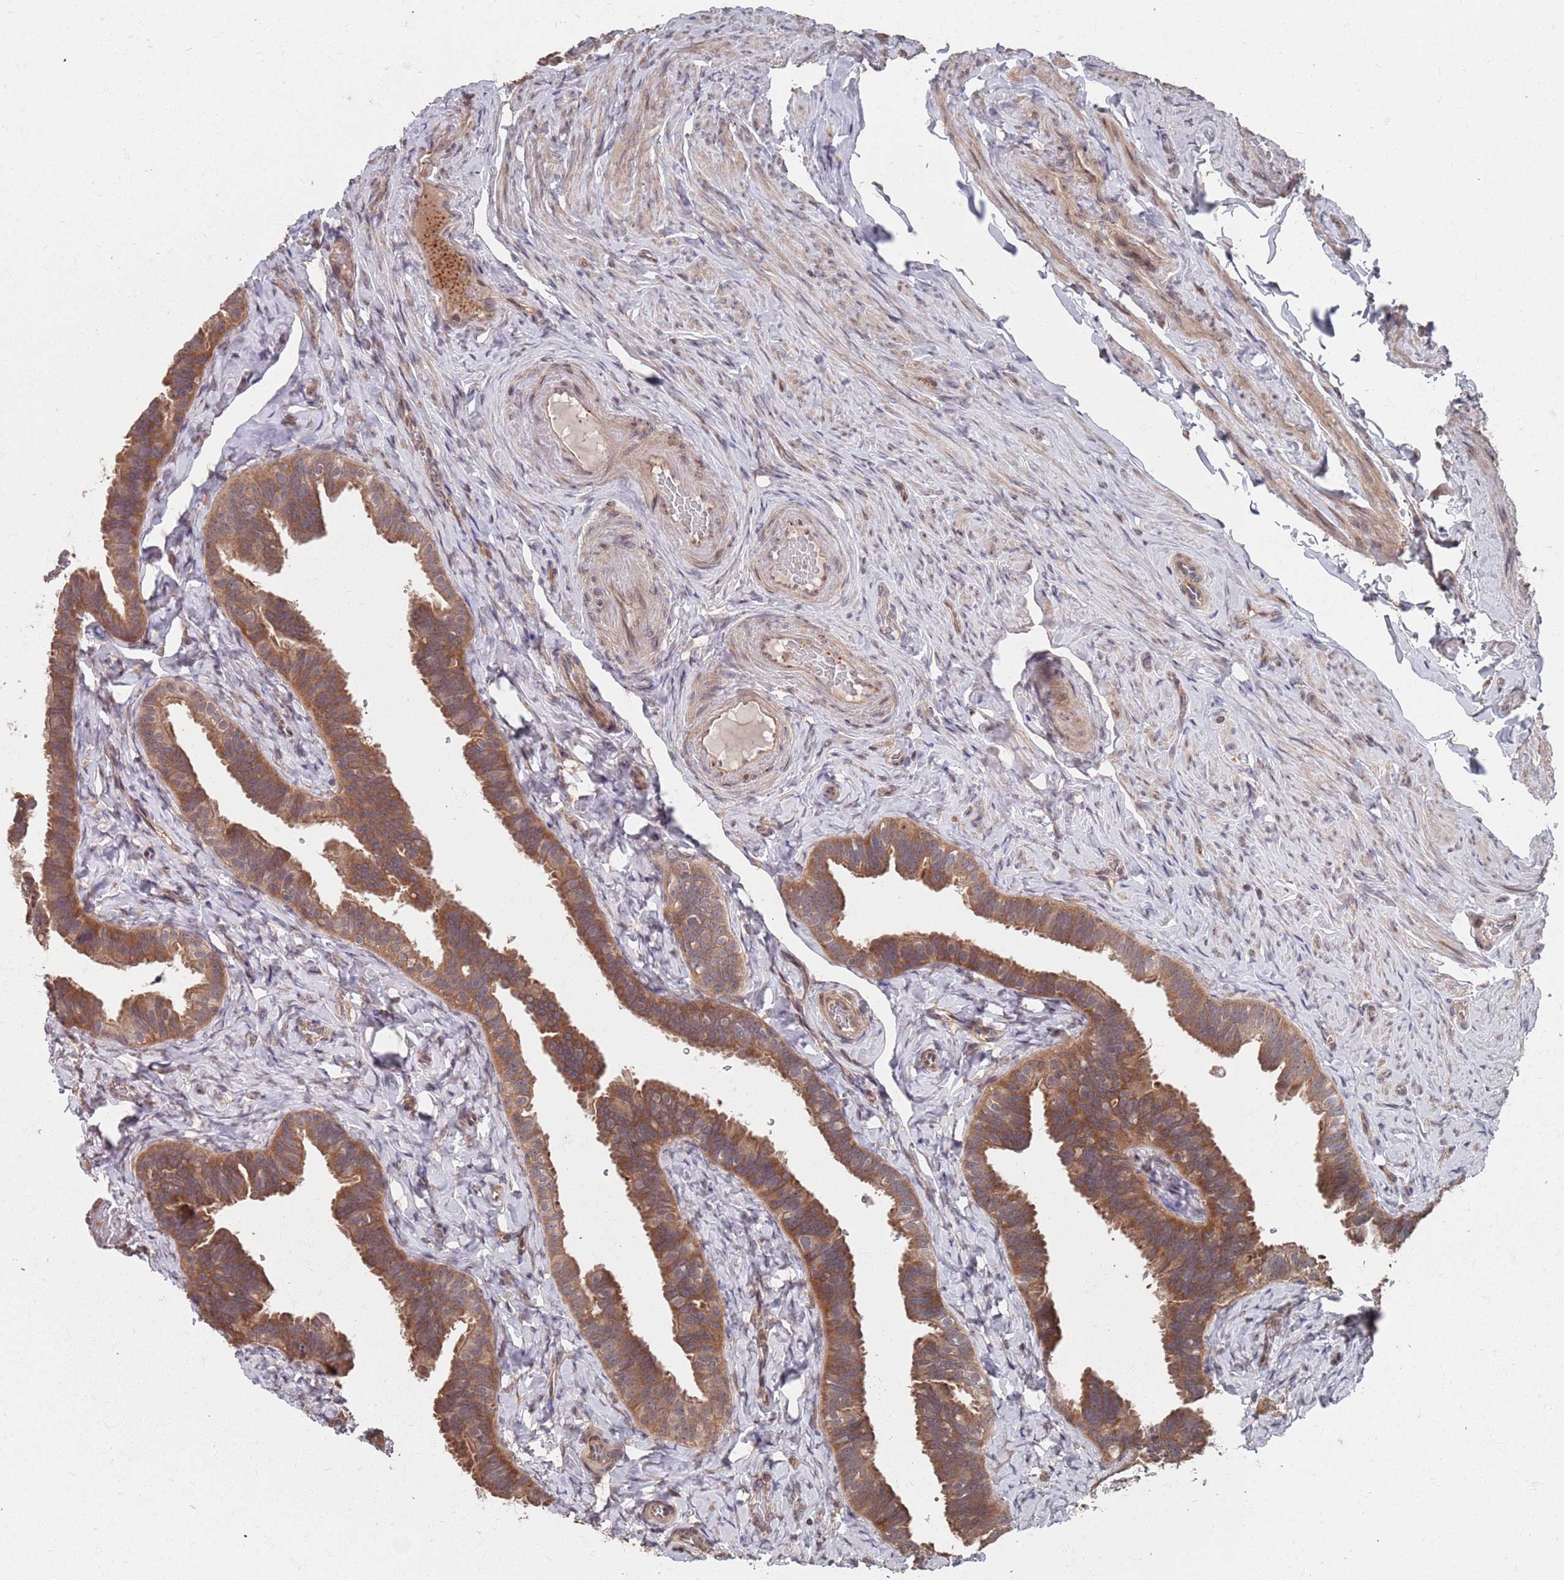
{"staining": {"intensity": "moderate", "quantity": ">75%", "location": "cytoplasmic/membranous"}, "tissue": "fallopian tube", "cell_type": "Glandular cells", "image_type": "normal", "snomed": [{"axis": "morphology", "description": "Normal tissue, NOS"}, {"axis": "topography", "description": "Fallopian tube"}], "caption": "A photomicrograph showing moderate cytoplasmic/membranous staining in approximately >75% of glandular cells in benign fallopian tube, as visualized by brown immunohistochemical staining.", "gene": "UNC45A", "patient": {"sex": "female", "age": 65}}